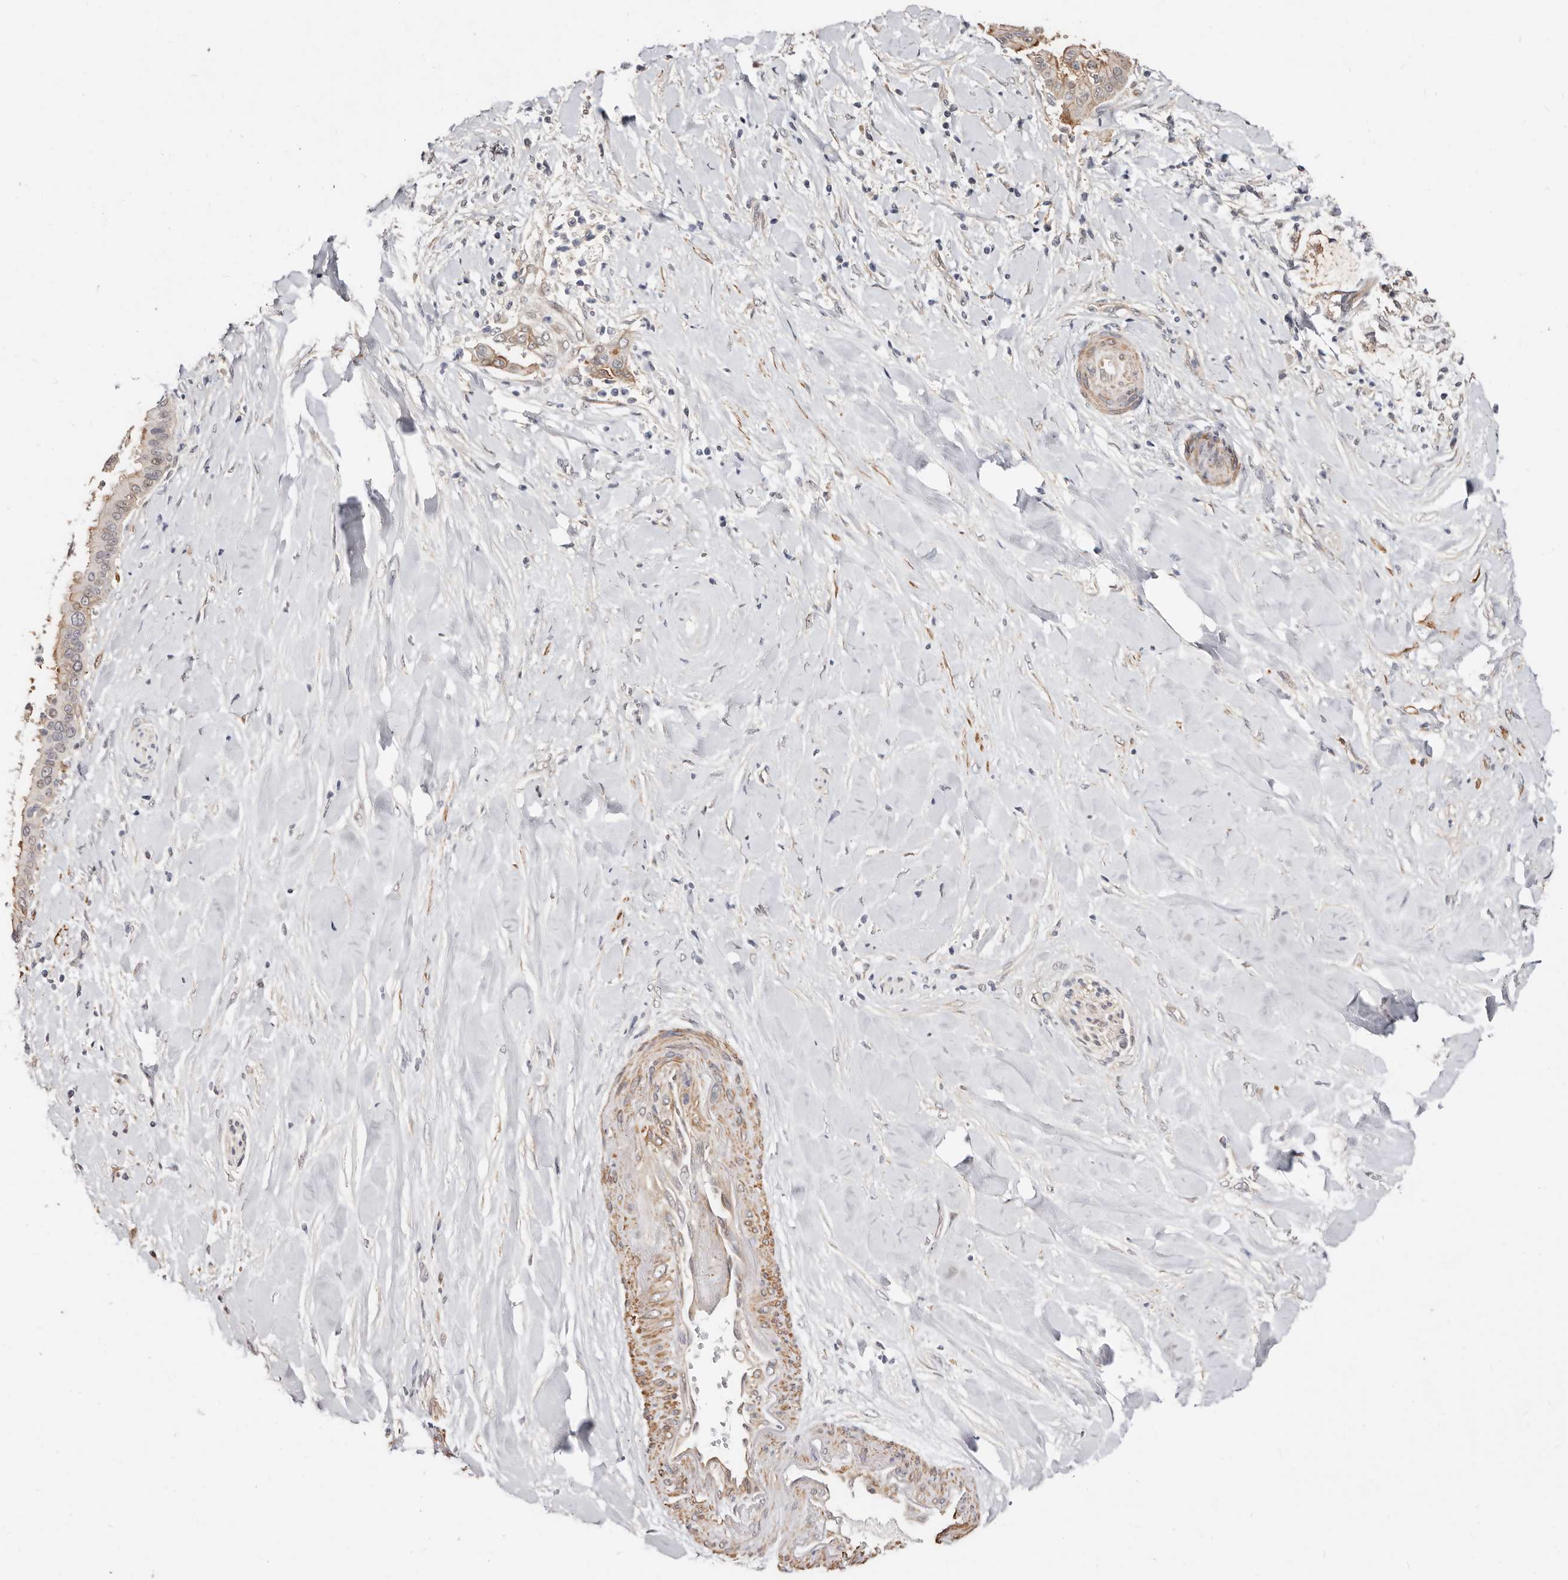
{"staining": {"intensity": "moderate", "quantity": "25%-75%", "location": "cytoplasmic/membranous"}, "tissue": "liver cancer", "cell_type": "Tumor cells", "image_type": "cancer", "snomed": [{"axis": "morphology", "description": "Cholangiocarcinoma"}, {"axis": "topography", "description": "Liver"}], "caption": "Immunohistochemistry (IHC) of cholangiocarcinoma (liver) displays medium levels of moderate cytoplasmic/membranous expression in approximately 25%-75% of tumor cells.", "gene": "TRIP13", "patient": {"sex": "female", "age": 54}}